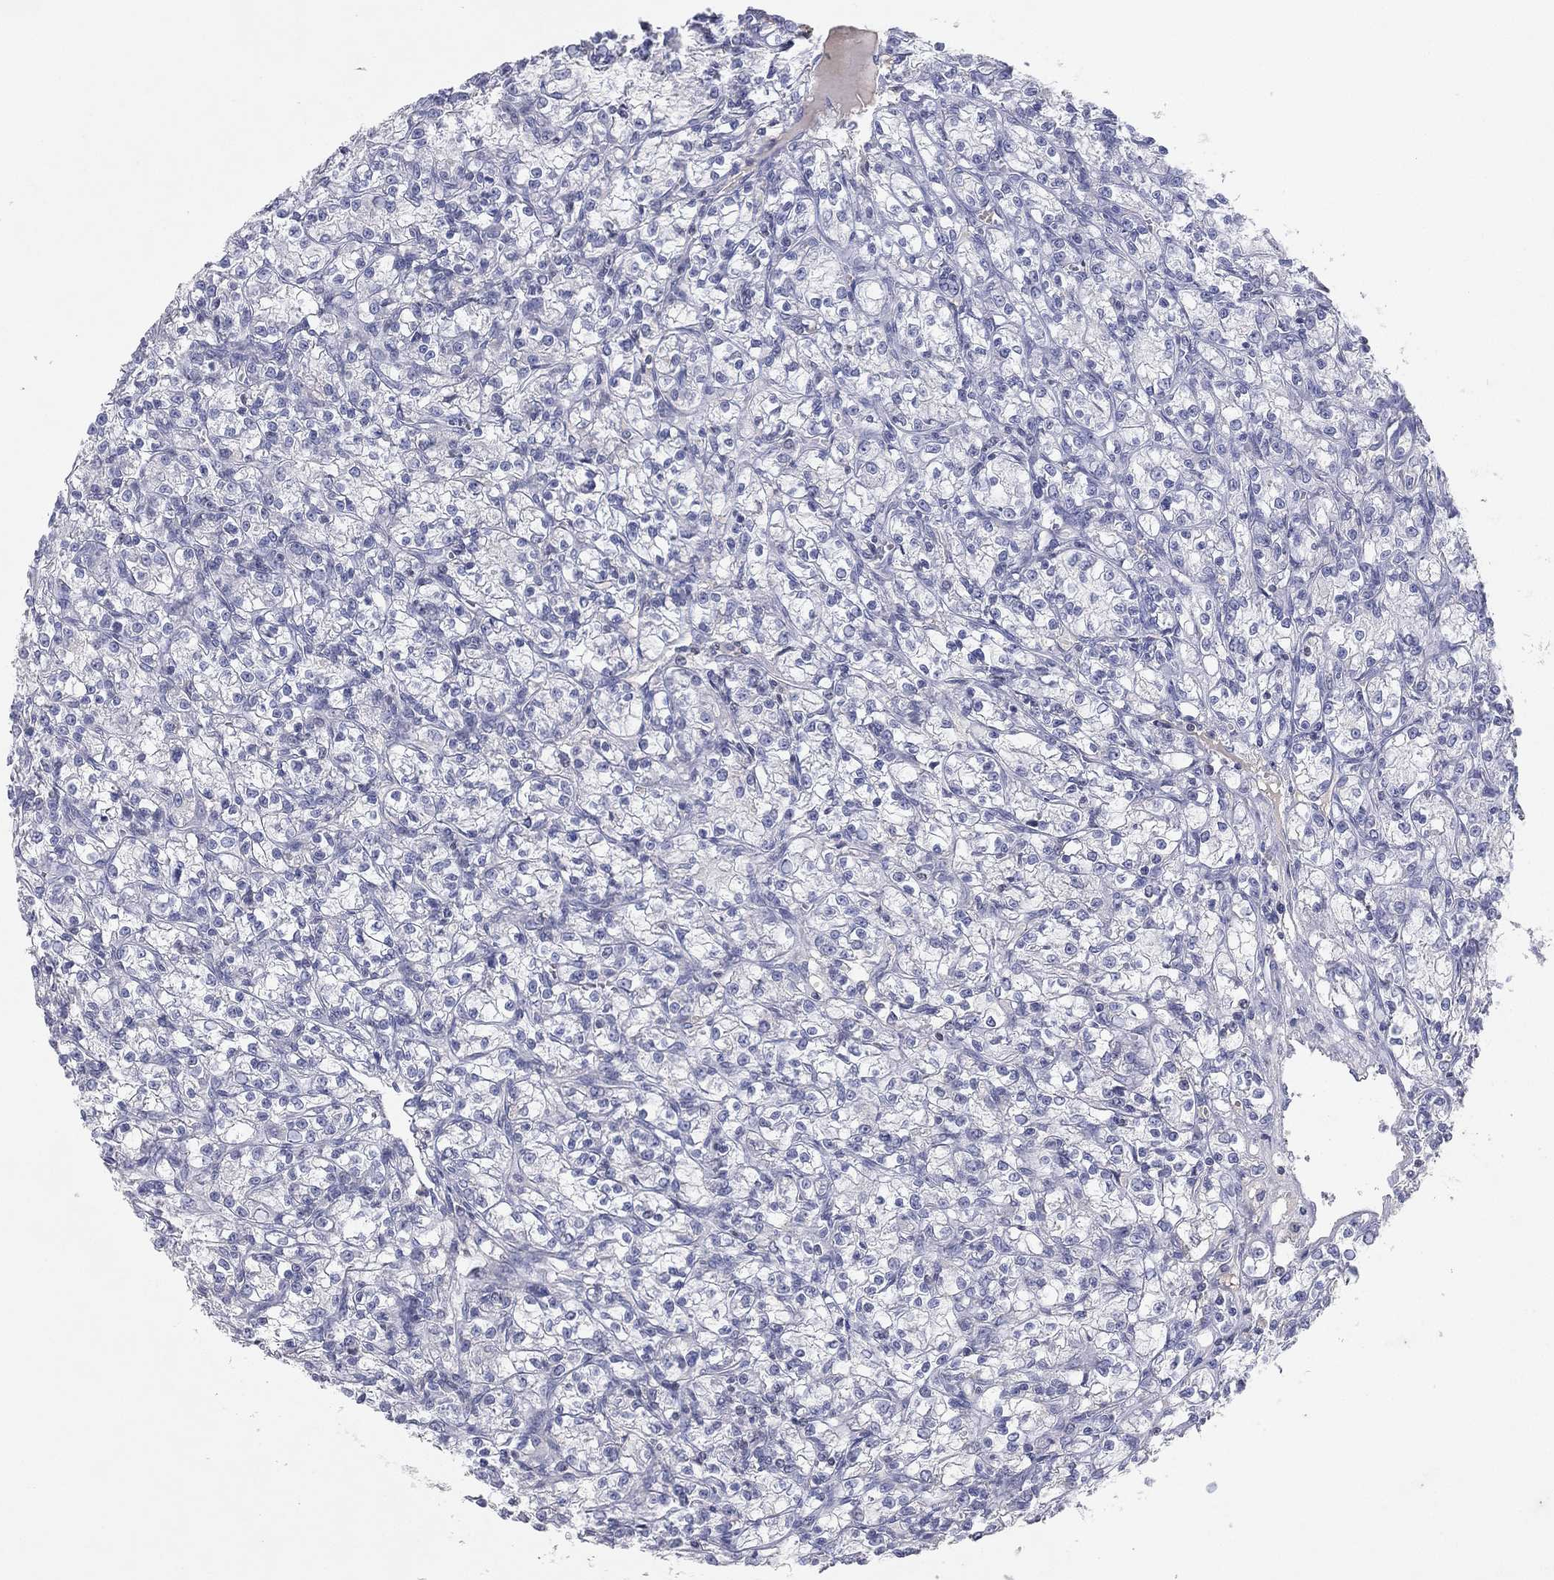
{"staining": {"intensity": "negative", "quantity": "none", "location": "none"}, "tissue": "renal cancer", "cell_type": "Tumor cells", "image_type": "cancer", "snomed": [{"axis": "morphology", "description": "Adenocarcinoma, NOS"}, {"axis": "topography", "description": "Kidney"}], "caption": "Protein analysis of renal cancer shows no significant staining in tumor cells.", "gene": "CPT1B", "patient": {"sex": "female", "age": 59}}